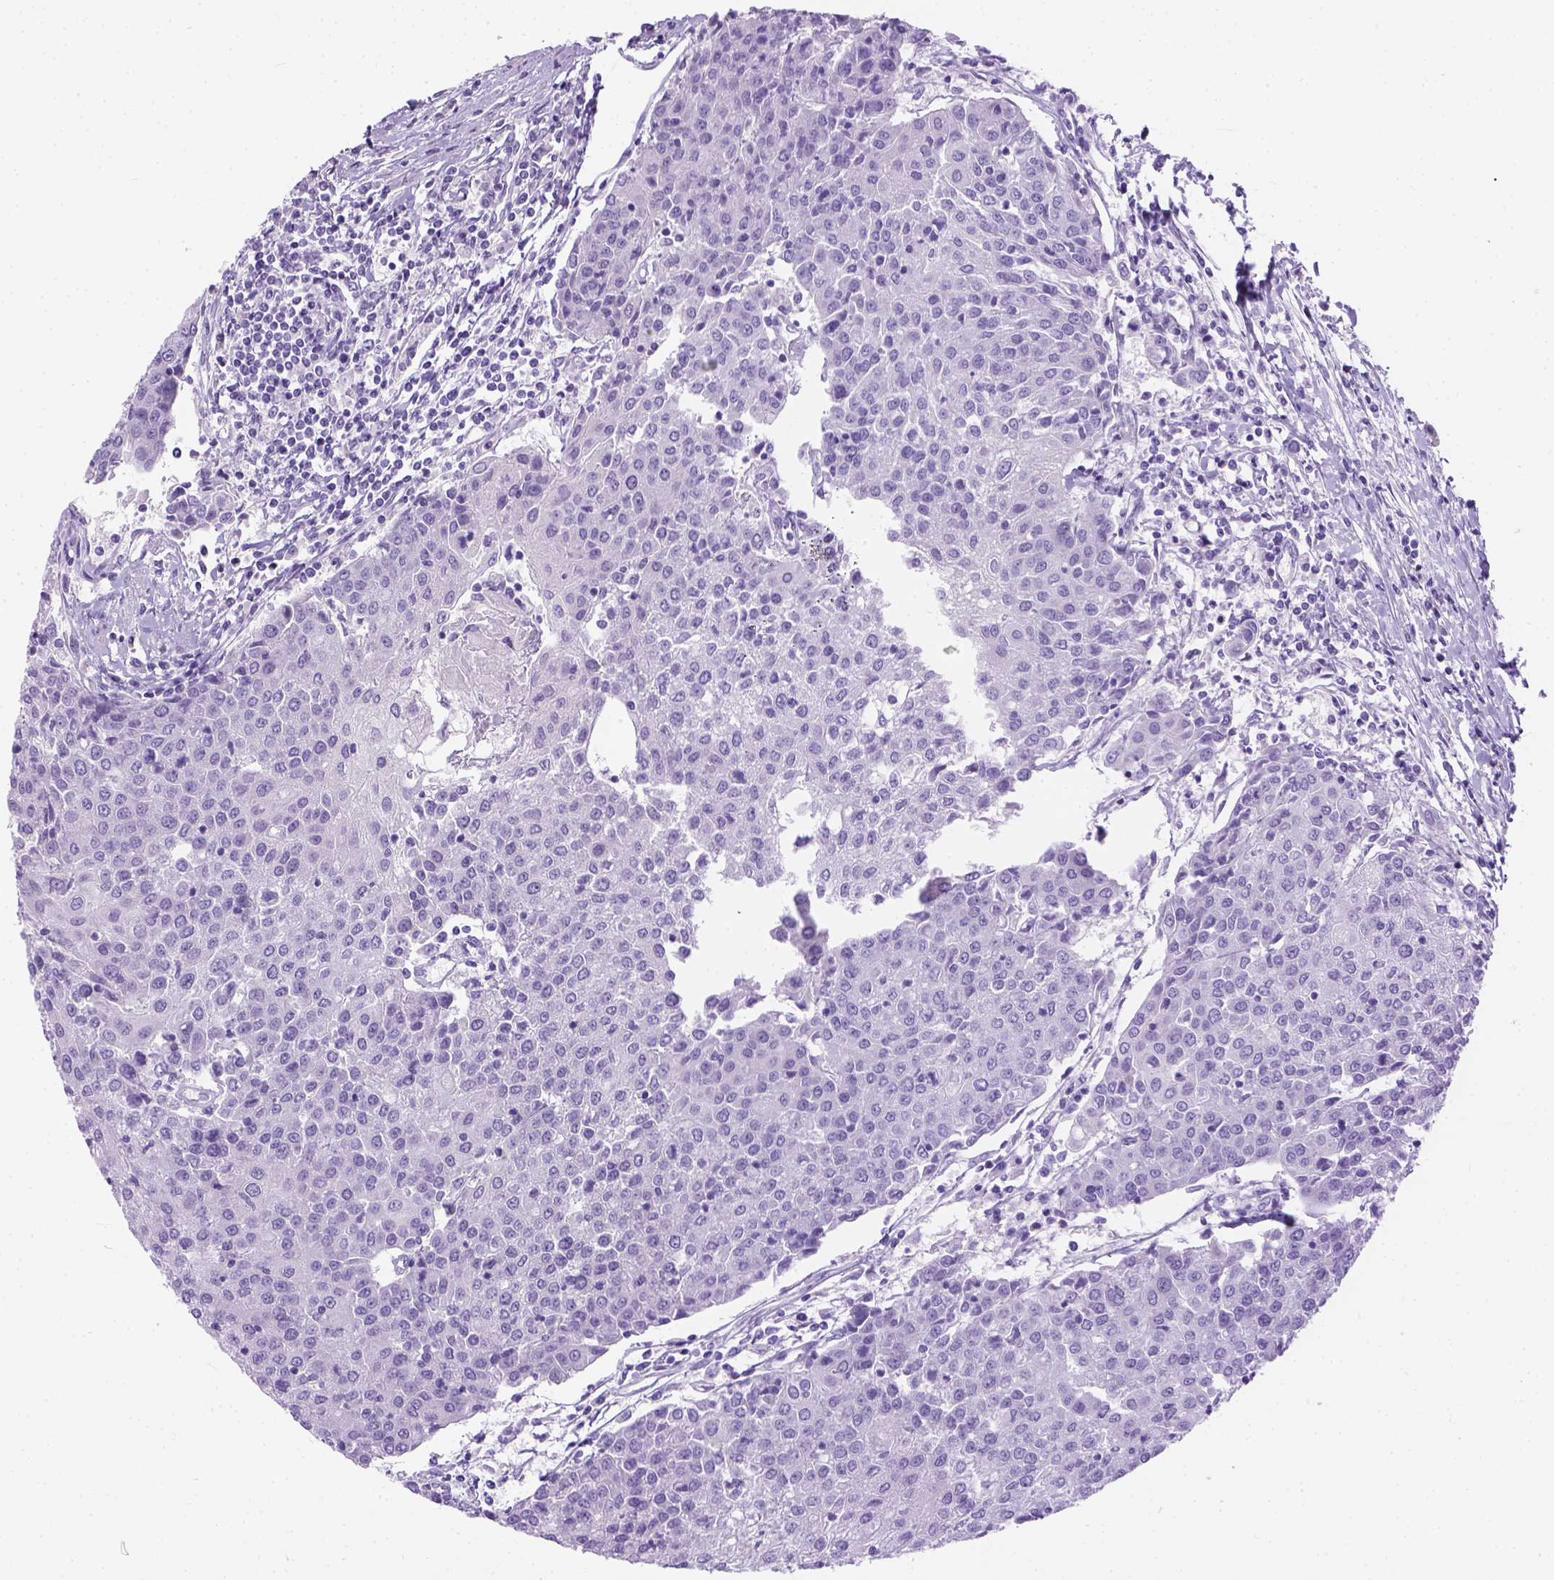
{"staining": {"intensity": "negative", "quantity": "none", "location": "none"}, "tissue": "urothelial cancer", "cell_type": "Tumor cells", "image_type": "cancer", "snomed": [{"axis": "morphology", "description": "Urothelial carcinoma, High grade"}, {"axis": "topography", "description": "Urinary bladder"}], "caption": "Image shows no significant protein positivity in tumor cells of high-grade urothelial carcinoma.", "gene": "TMEM38A", "patient": {"sex": "female", "age": 85}}